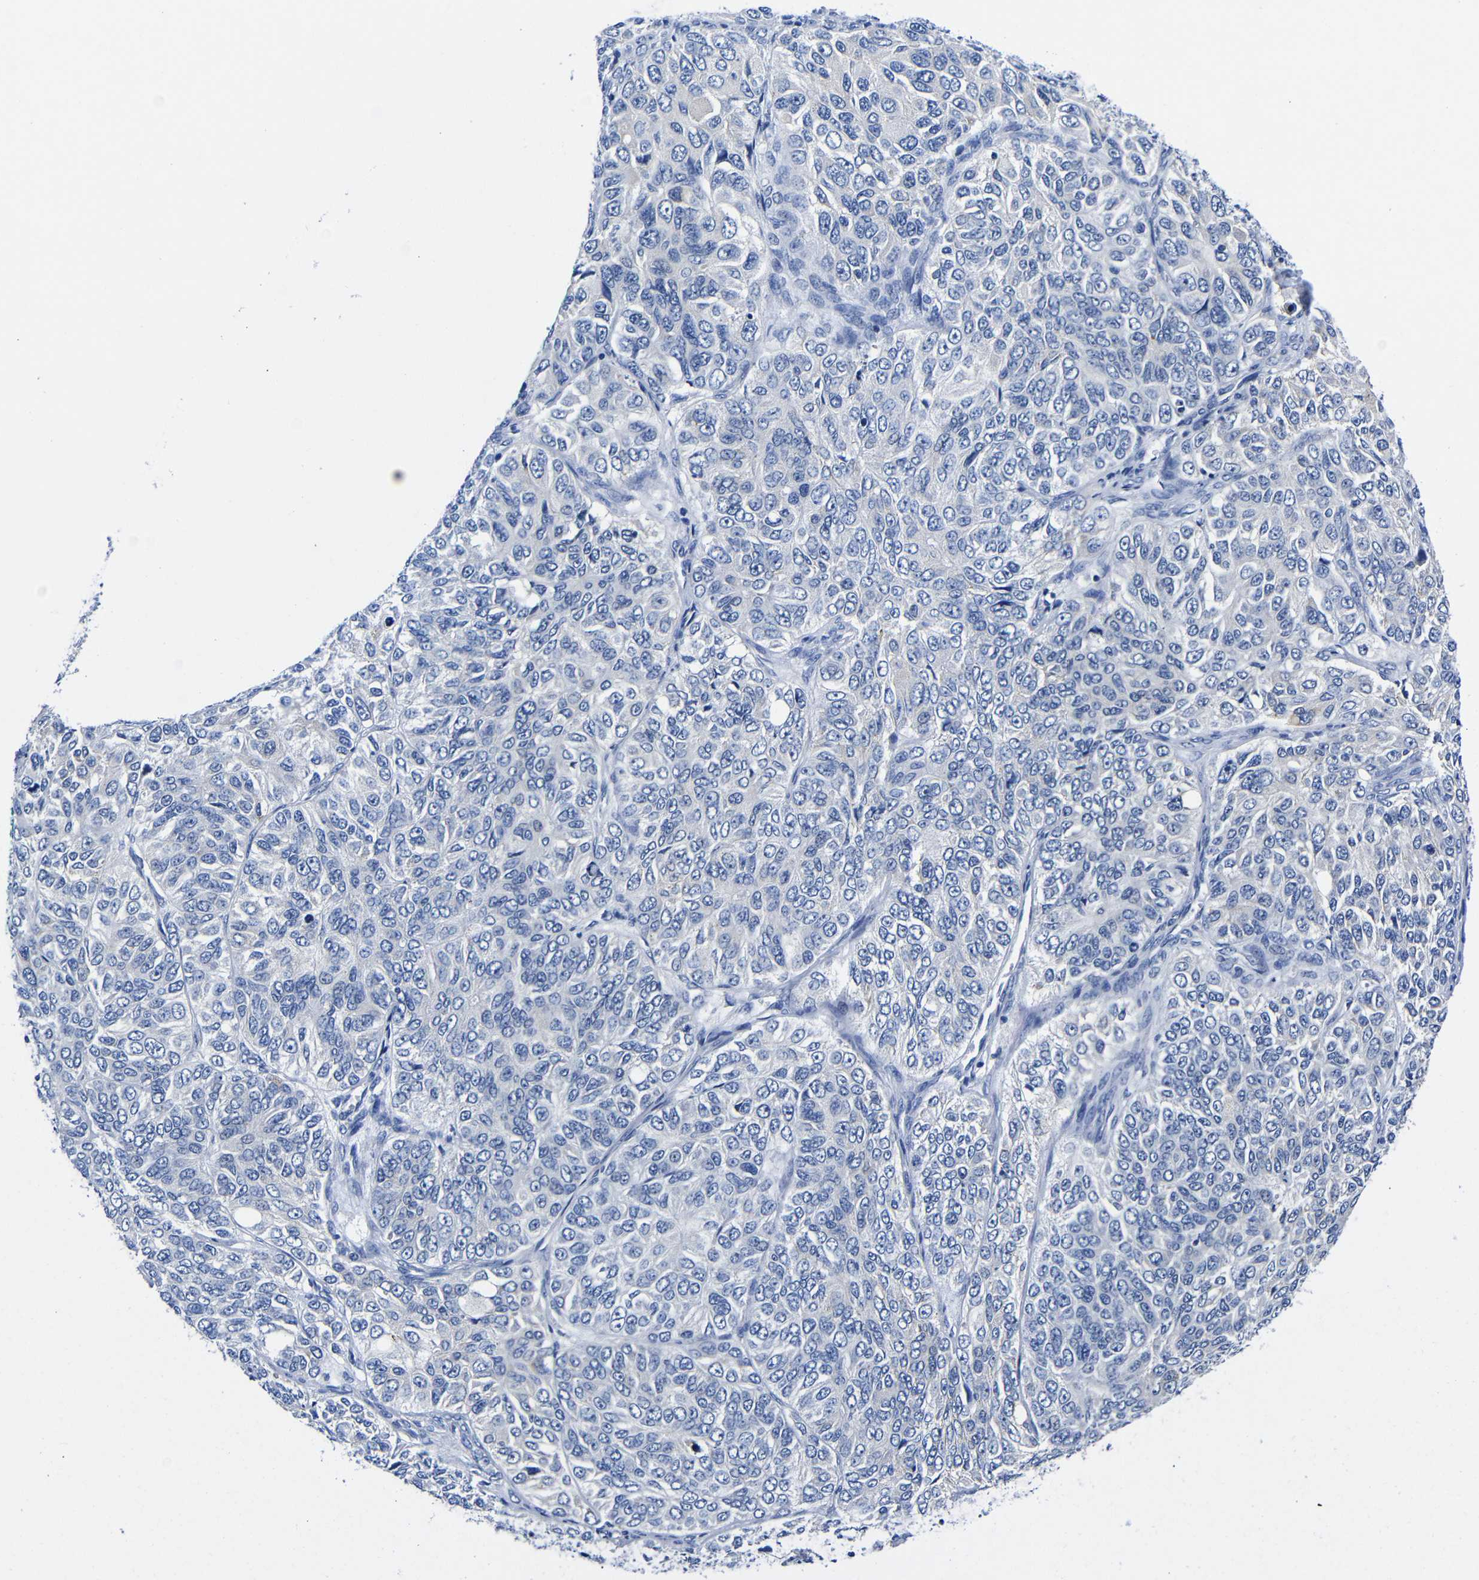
{"staining": {"intensity": "negative", "quantity": "none", "location": "none"}, "tissue": "ovarian cancer", "cell_type": "Tumor cells", "image_type": "cancer", "snomed": [{"axis": "morphology", "description": "Carcinoma, endometroid"}, {"axis": "topography", "description": "Ovary"}], "caption": "Tumor cells show no significant expression in ovarian cancer.", "gene": "CLEC4G", "patient": {"sex": "female", "age": 51}}